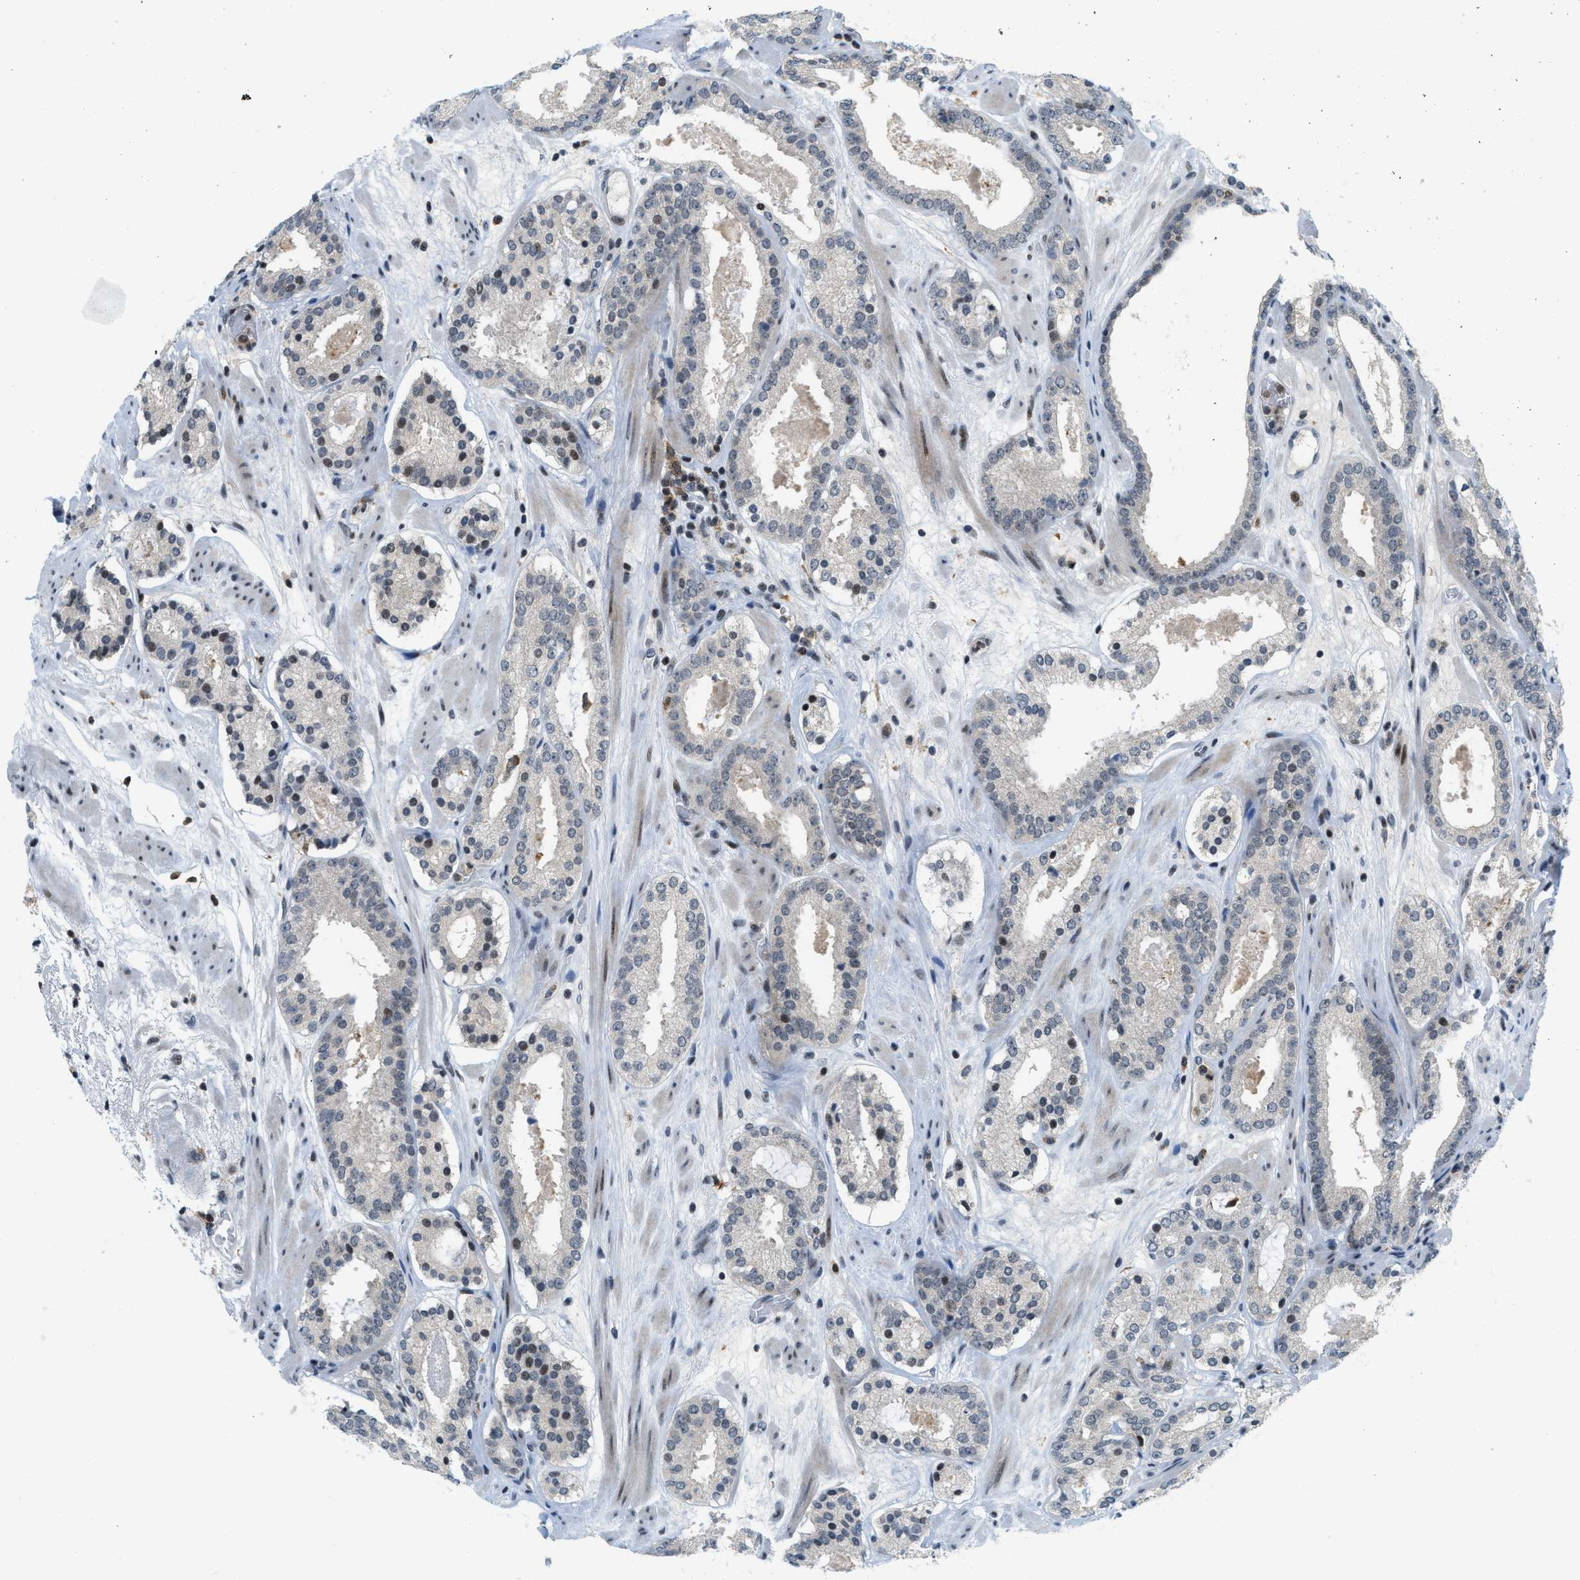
{"staining": {"intensity": "strong", "quantity": "<25%", "location": "nuclear"}, "tissue": "prostate cancer", "cell_type": "Tumor cells", "image_type": "cancer", "snomed": [{"axis": "morphology", "description": "Adenocarcinoma, Low grade"}, {"axis": "topography", "description": "Prostate"}], "caption": "Immunohistochemistry (DAB (3,3'-diaminobenzidine)) staining of prostate cancer shows strong nuclear protein staining in about <25% of tumor cells.", "gene": "ING1", "patient": {"sex": "male", "age": 69}}